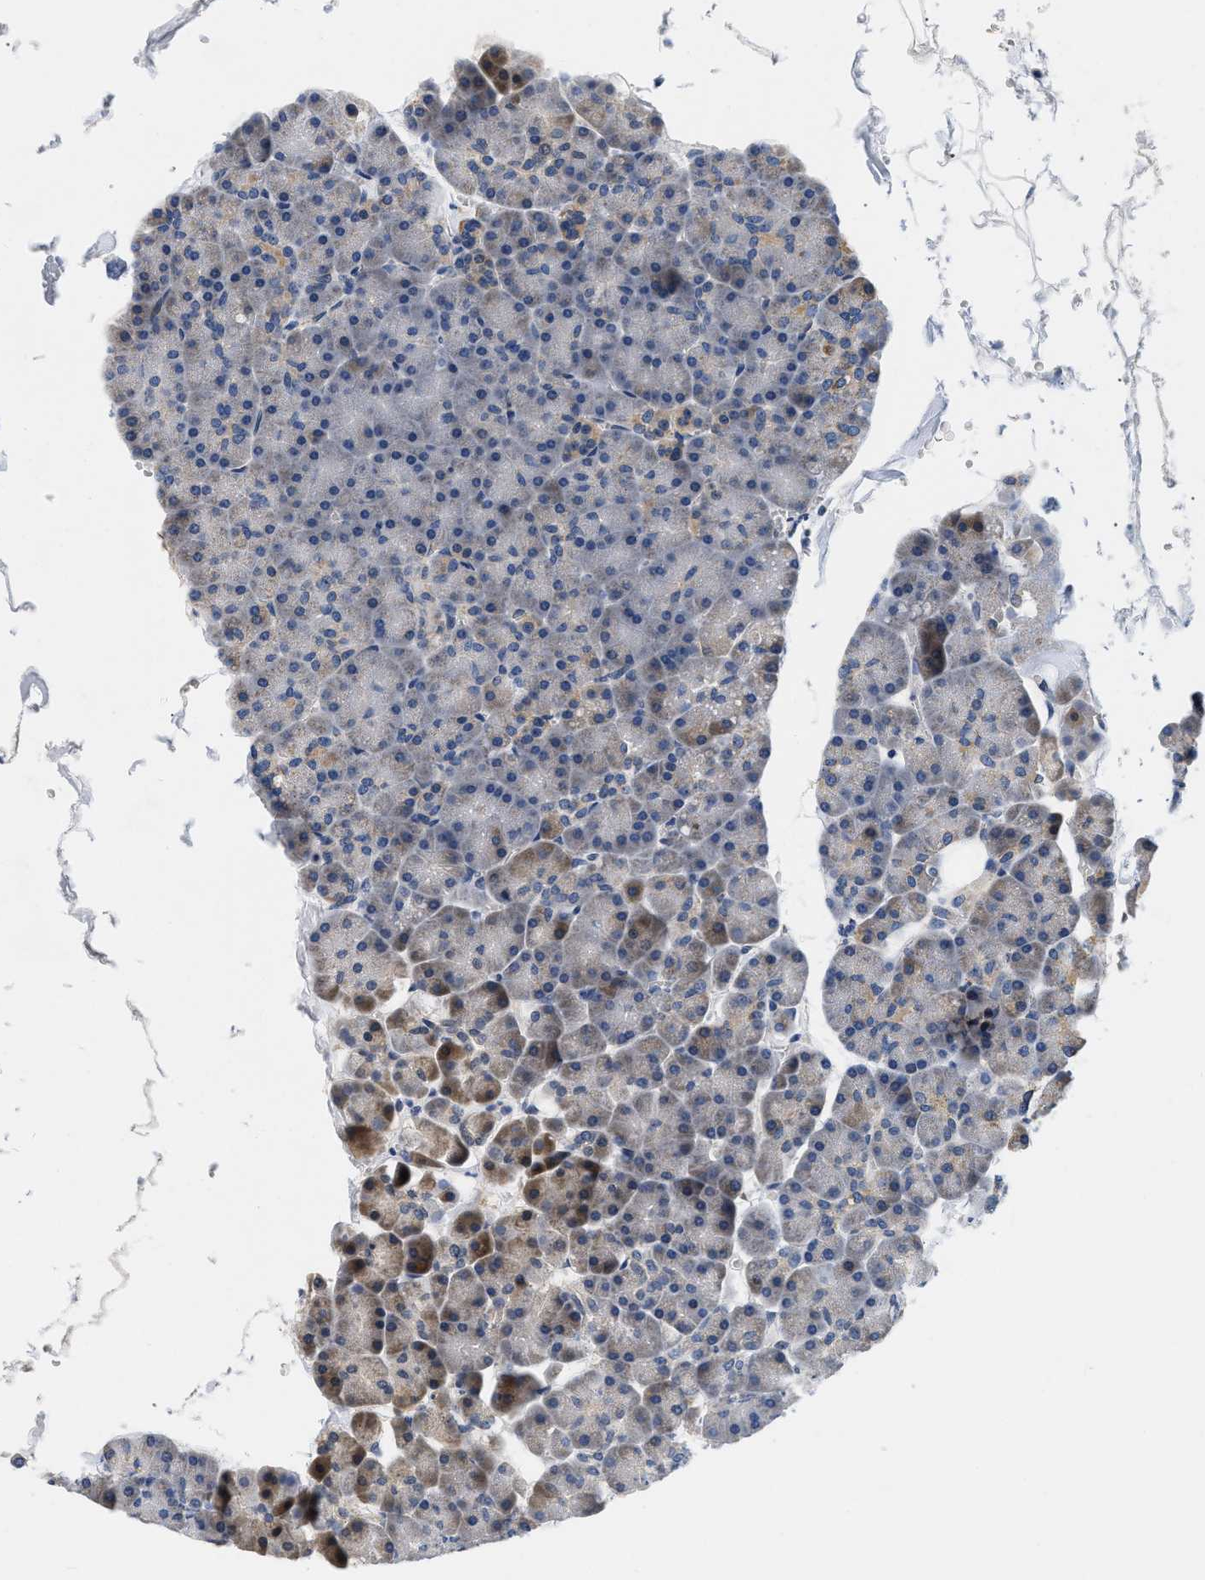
{"staining": {"intensity": "moderate", "quantity": "<25%", "location": "cytoplasmic/membranous"}, "tissue": "pancreas", "cell_type": "Exocrine glandular cells", "image_type": "normal", "snomed": [{"axis": "morphology", "description": "Normal tissue, NOS"}, {"axis": "topography", "description": "Pancreas"}], "caption": "Immunohistochemical staining of unremarkable pancreas demonstrates low levels of moderate cytoplasmic/membranous staining in approximately <25% of exocrine glandular cells. (brown staining indicates protein expression, while blue staining denotes nuclei).", "gene": "PDP1", "patient": {"sex": "male", "age": 35}}